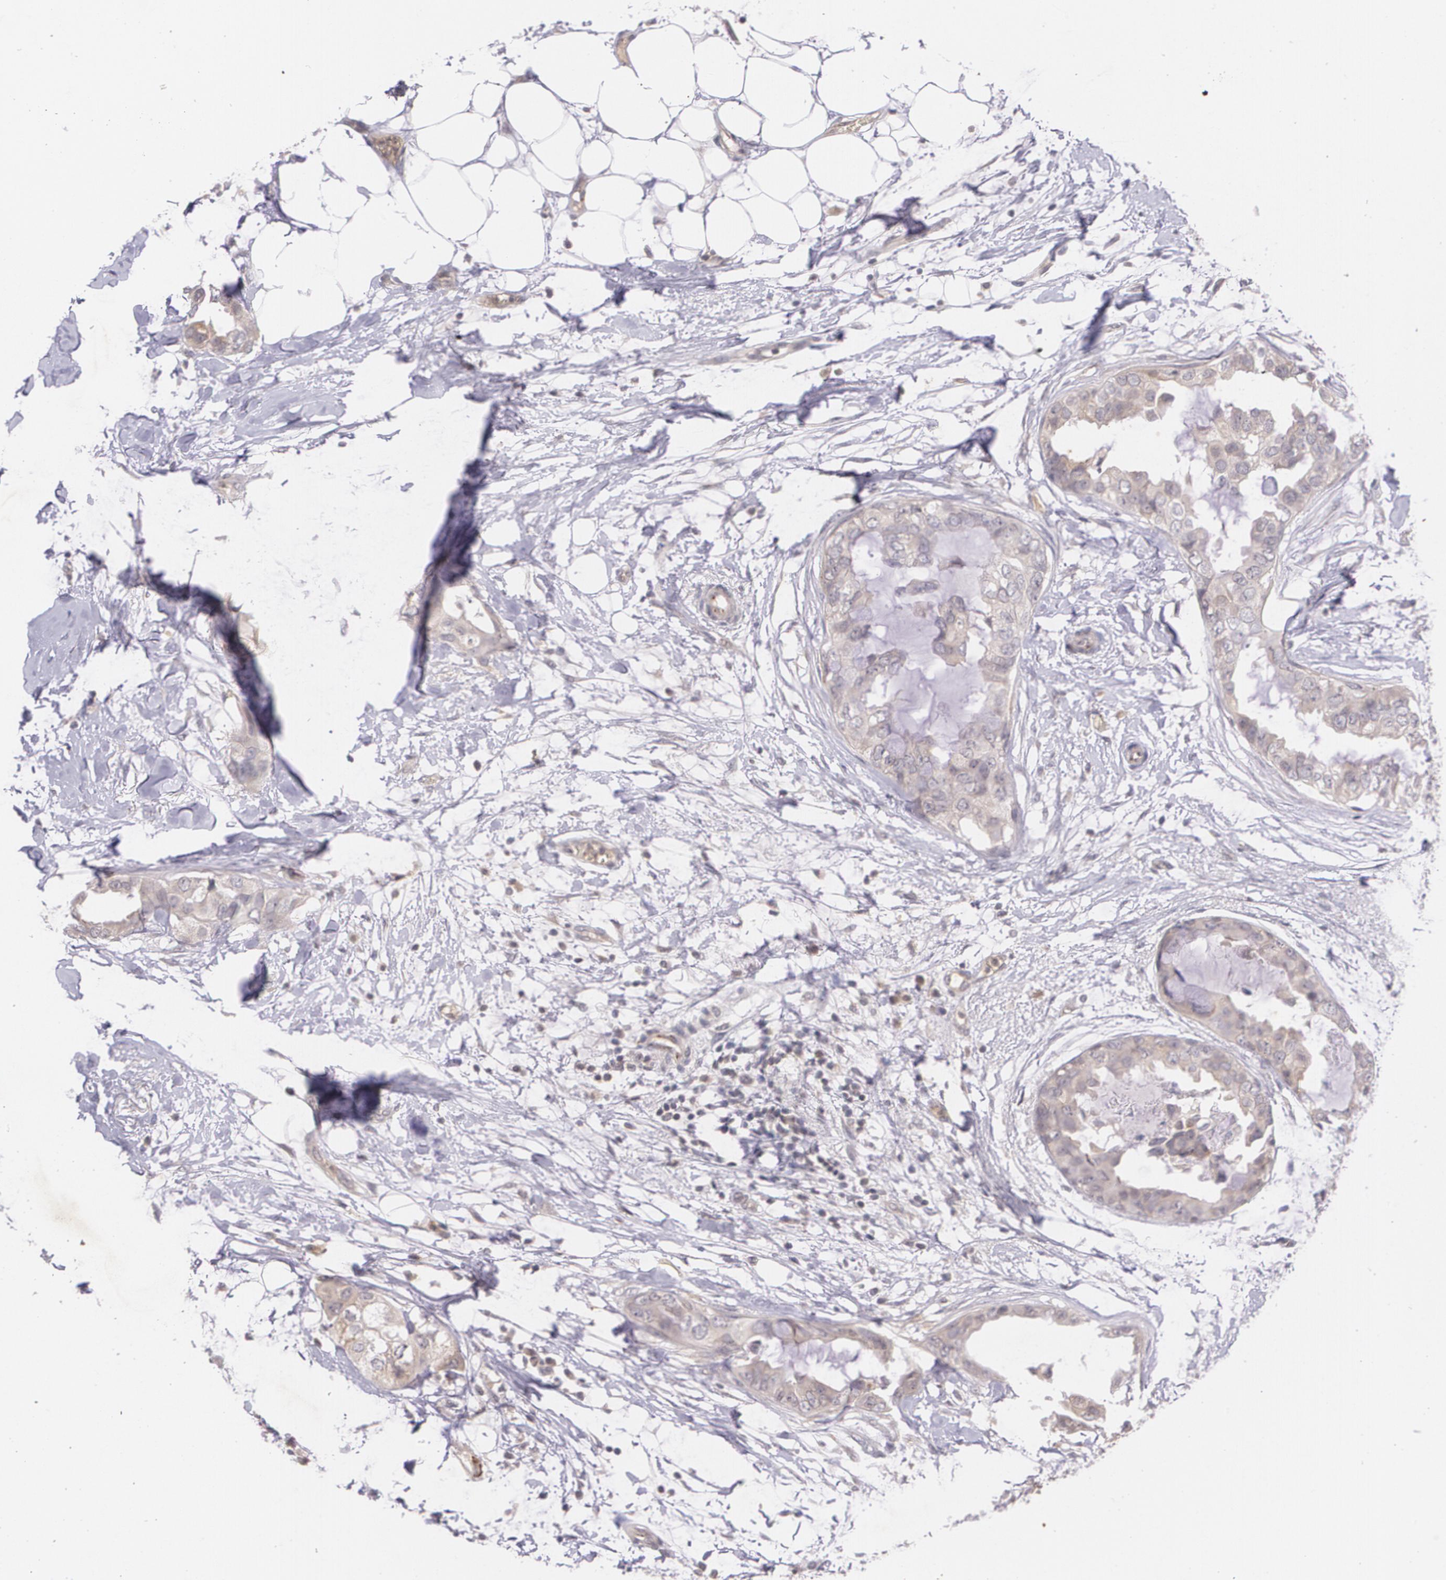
{"staining": {"intensity": "weak", "quantity": ">75%", "location": "cytoplasmic/membranous"}, "tissue": "breast cancer", "cell_type": "Tumor cells", "image_type": "cancer", "snomed": [{"axis": "morphology", "description": "Duct carcinoma"}, {"axis": "topography", "description": "Breast"}], "caption": "Tumor cells display weak cytoplasmic/membranous positivity in about >75% of cells in breast cancer.", "gene": "TM4SF1", "patient": {"sex": "female", "age": 40}}